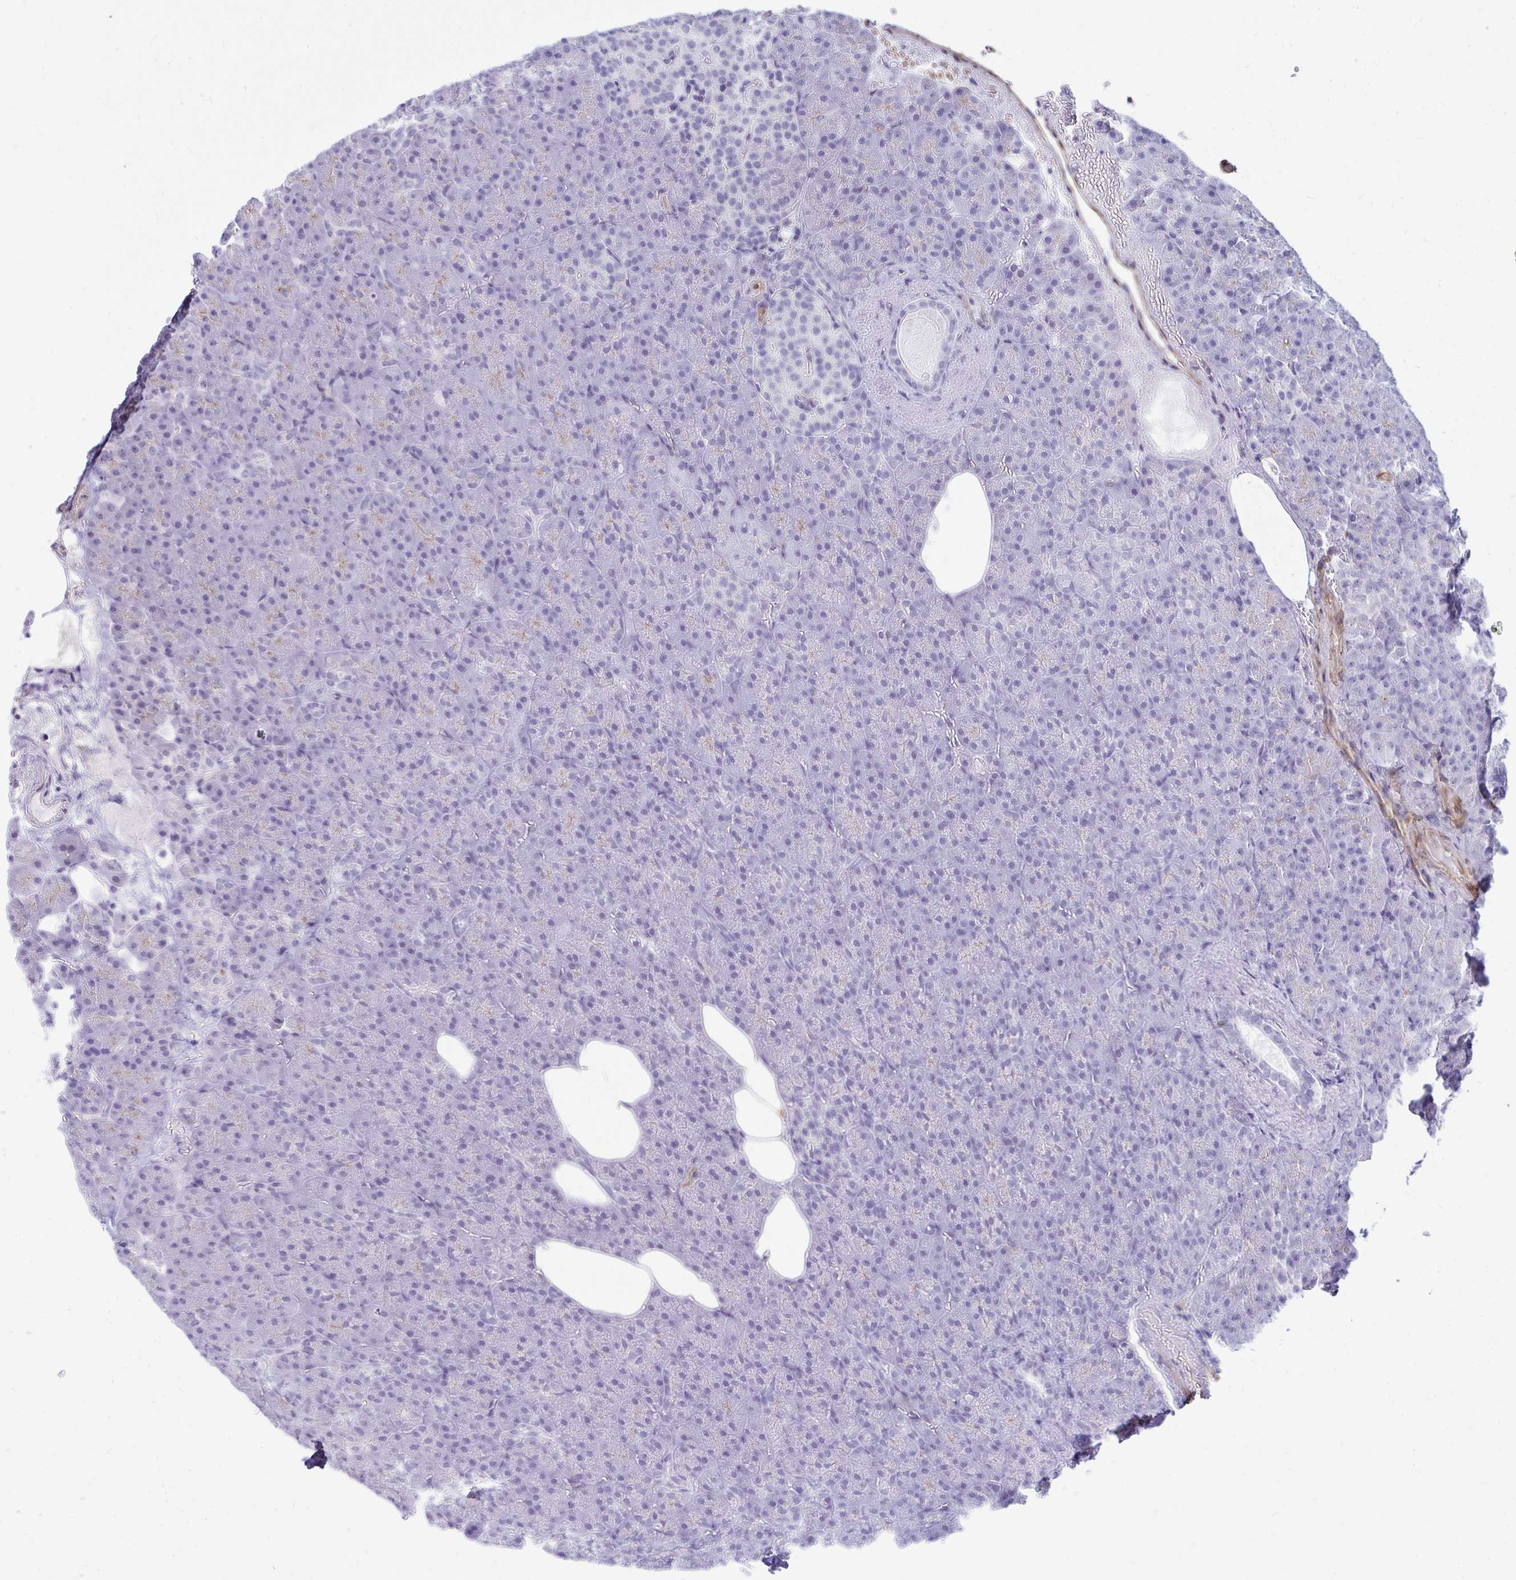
{"staining": {"intensity": "negative", "quantity": "none", "location": "none"}, "tissue": "pancreas", "cell_type": "Exocrine glandular cells", "image_type": "normal", "snomed": [{"axis": "morphology", "description": "Normal tissue, NOS"}, {"axis": "topography", "description": "Pancreas"}], "caption": "Immunohistochemistry image of benign human pancreas stained for a protein (brown), which demonstrates no positivity in exocrine glandular cells.", "gene": "UBL3", "patient": {"sex": "female", "age": 74}}